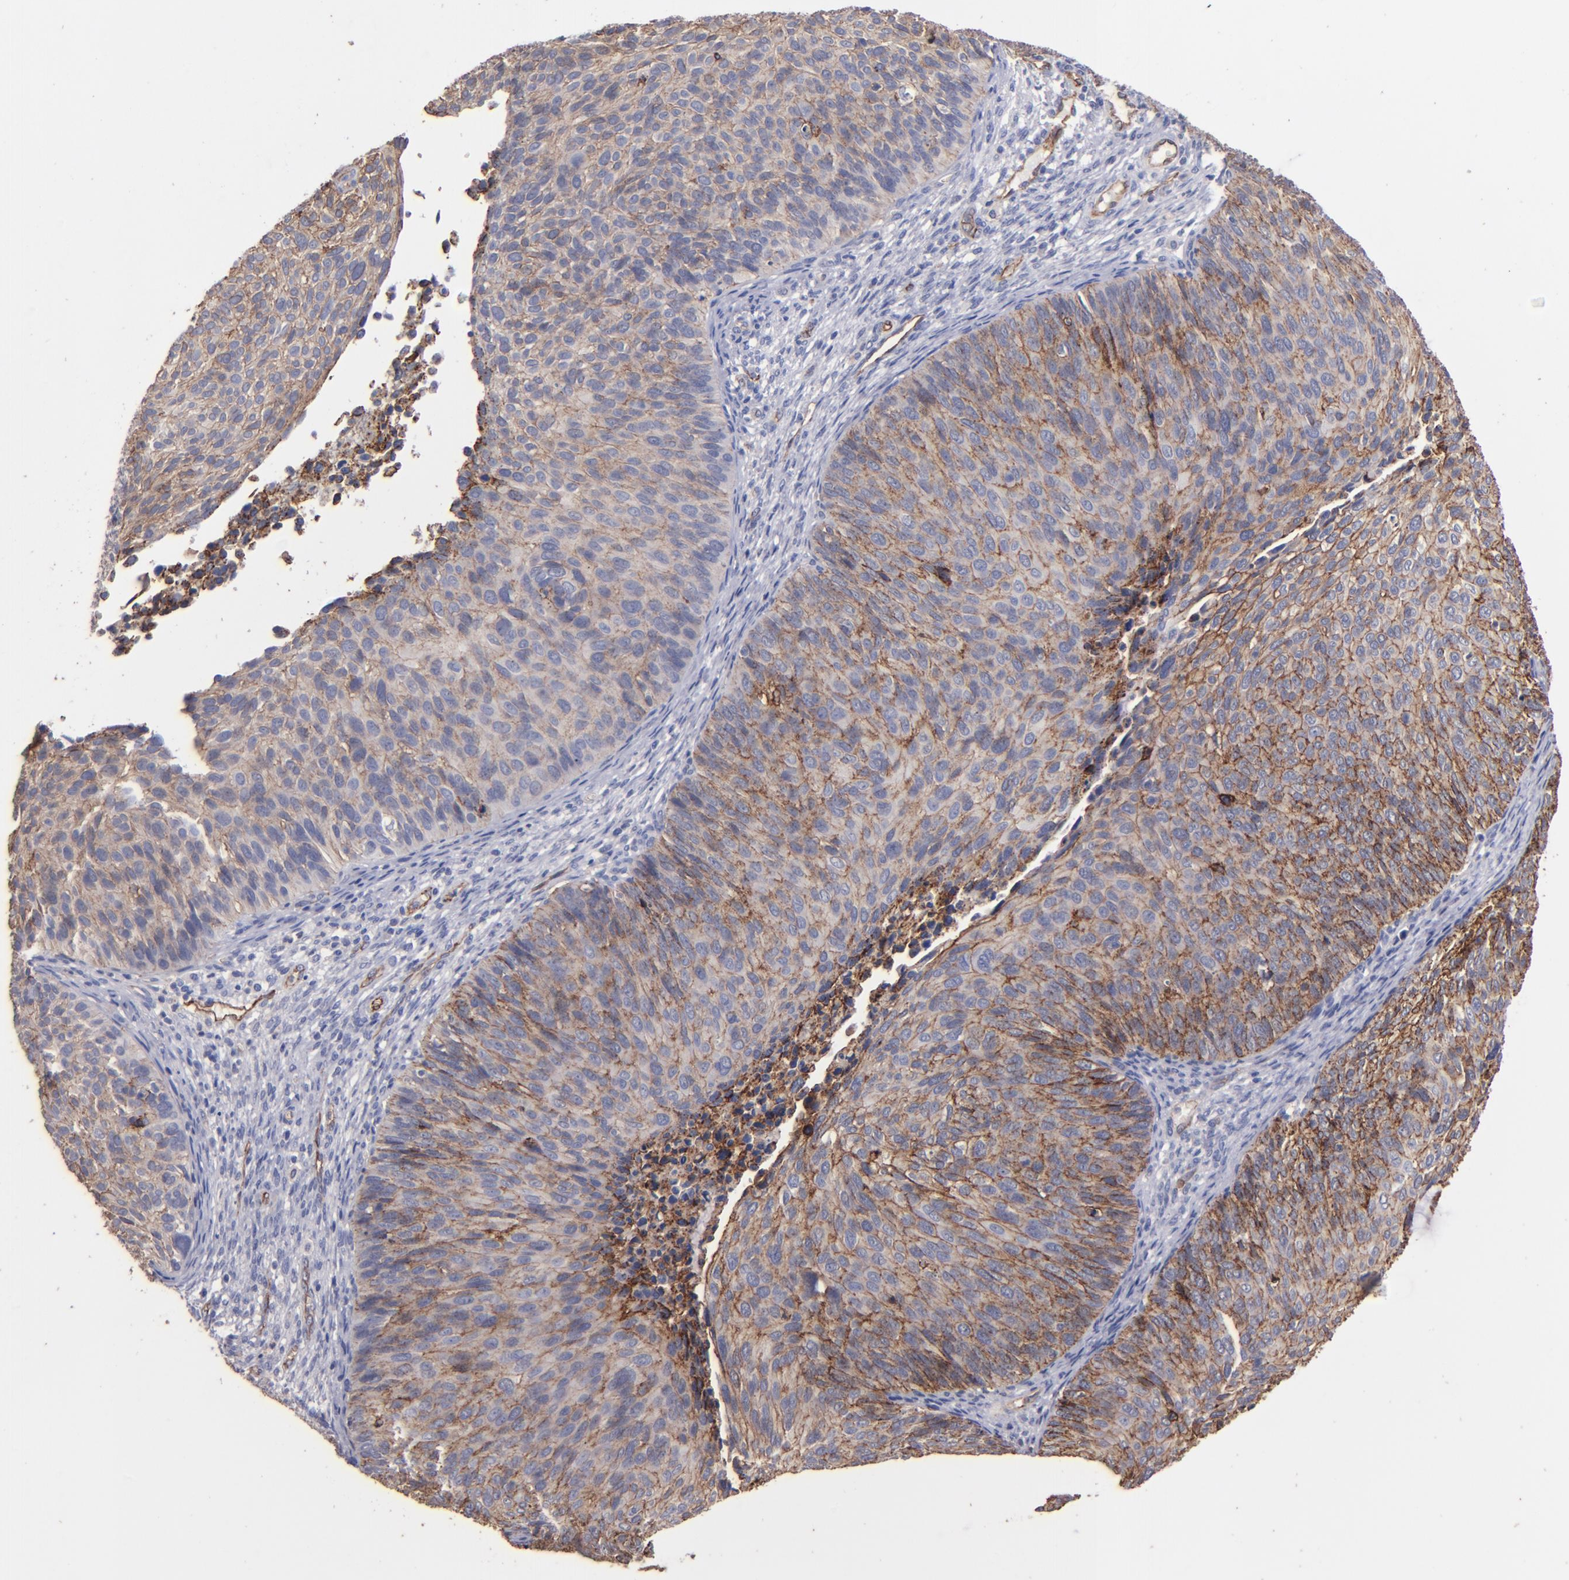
{"staining": {"intensity": "moderate", "quantity": ">75%", "location": "cytoplasmic/membranous"}, "tissue": "cervical cancer", "cell_type": "Tumor cells", "image_type": "cancer", "snomed": [{"axis": "morphology", "description": "Squamous cell carcinoma, NOS"}, {"axis": "topography", "description": "Cervix"}], "caption": "Immunohistochemical staining of human cervical squamous cell carcinoma displays medium levels of moderate cytoplasmic/membranous protein expression in approximately >75% of tumor cells. The protein is stained brown, and the nuclei are stained in blue (DAB (3,3'-diaminobenzidine) IHC with brightfield microscopy, high magnification).", "gene": "CLDN5", "patient": {"sex": "female", "age": 36}}